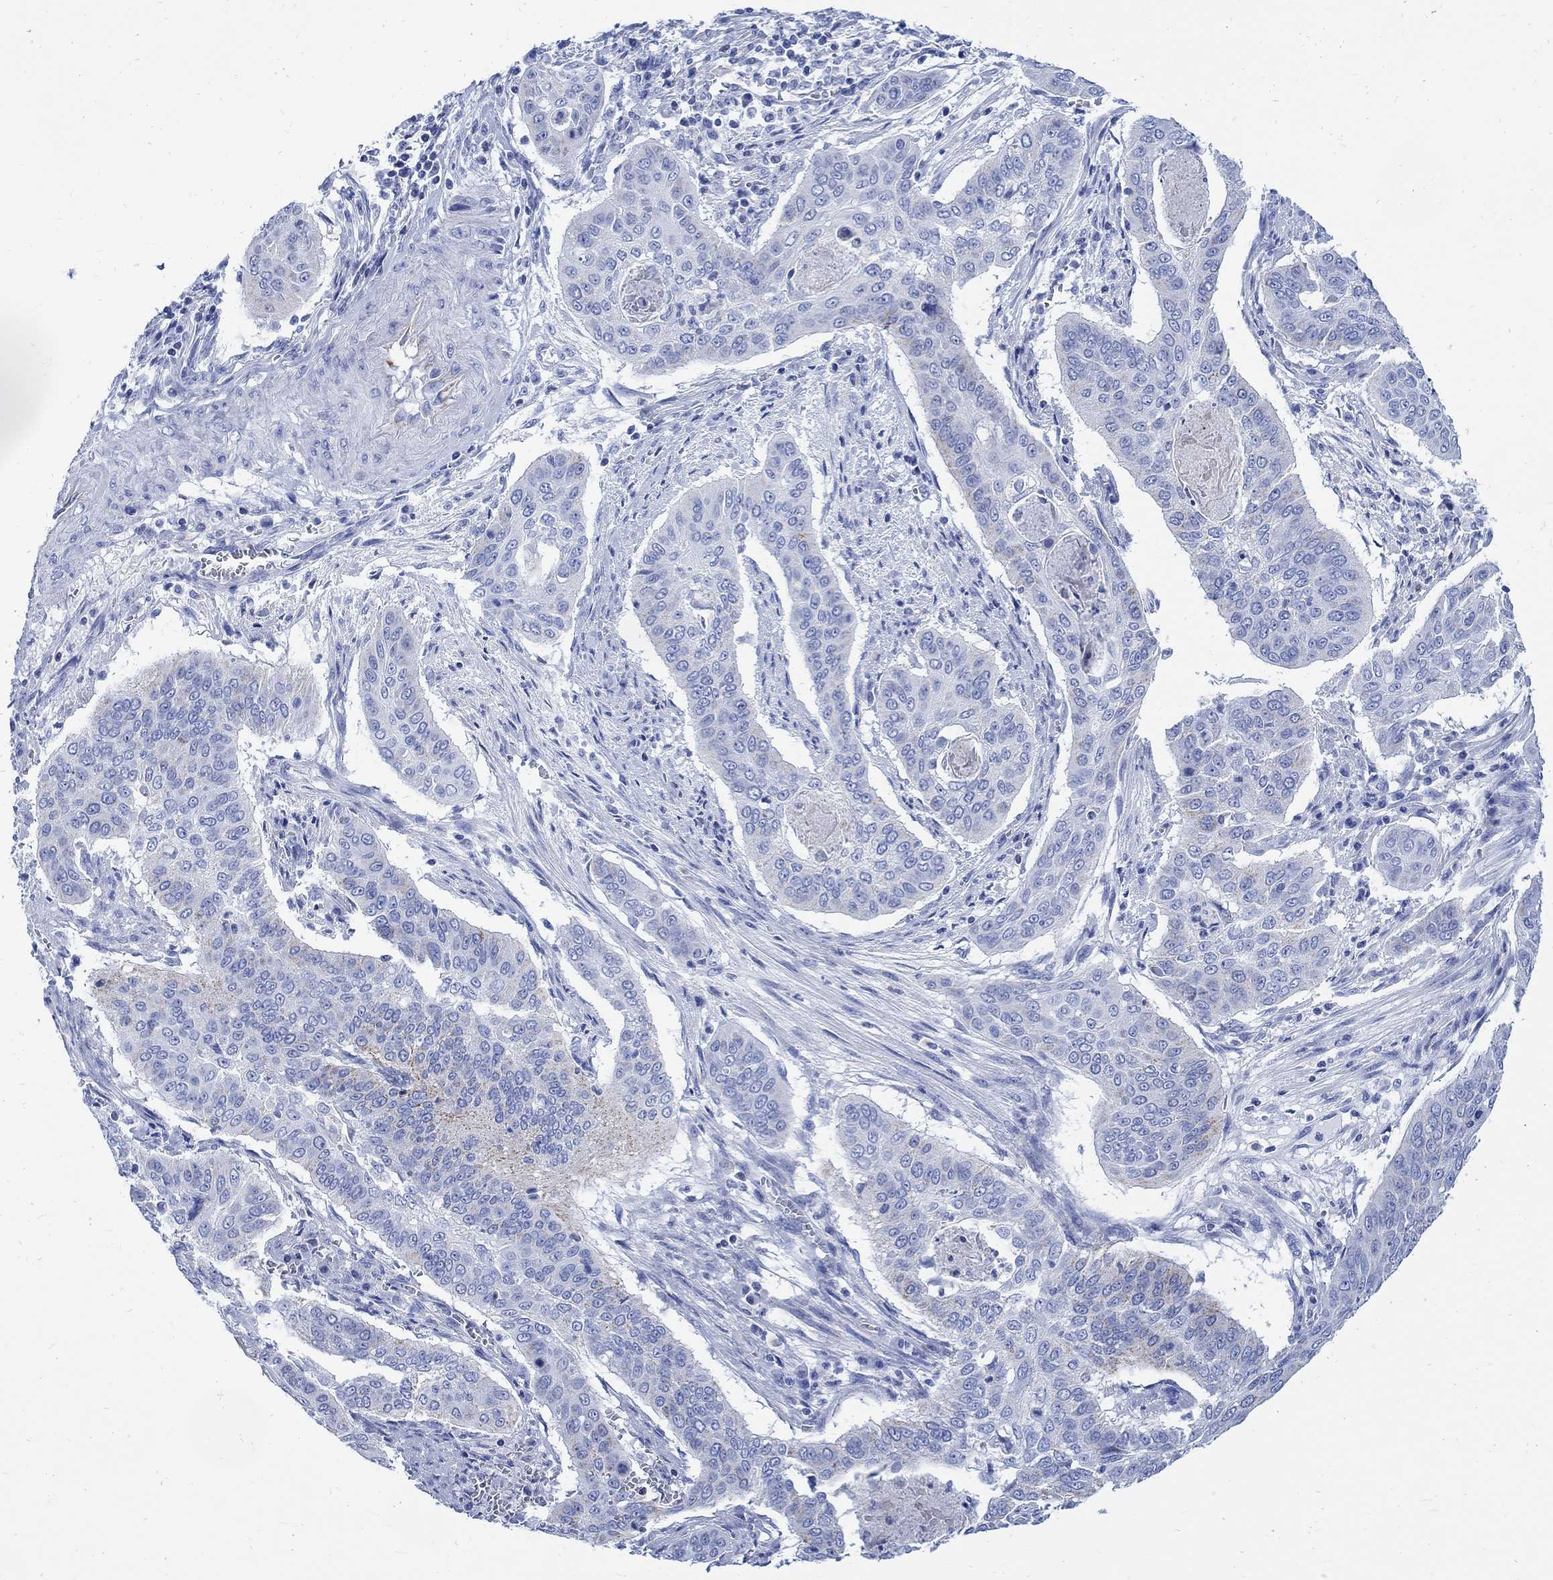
{"staining": {"intensity": "weak", "quantity": "<25%", "location": "cytoplasmic/membranous"}, "tissue": "cervical cancer", "cell_type": "Tumor cells", "image_type": "cancer", "snomed": [{"axis": "morphology", "description": "Squamous cell carcinoma, NOS"}, {"axis": "topography", "description": "Cervix"}], "caption": "IHC histopathology image of neoplastic tissue: human cervical cancer stained with DAB (3,3'-diaminobenzidine) demonstrates no significant protein staining in tumor cells. The staining is performed using DAB brown chromogen with nuclei counter-stained in using hematoxylin.", "gene": "CPLX2", "patient": {"sex": "female", "age": 39}}